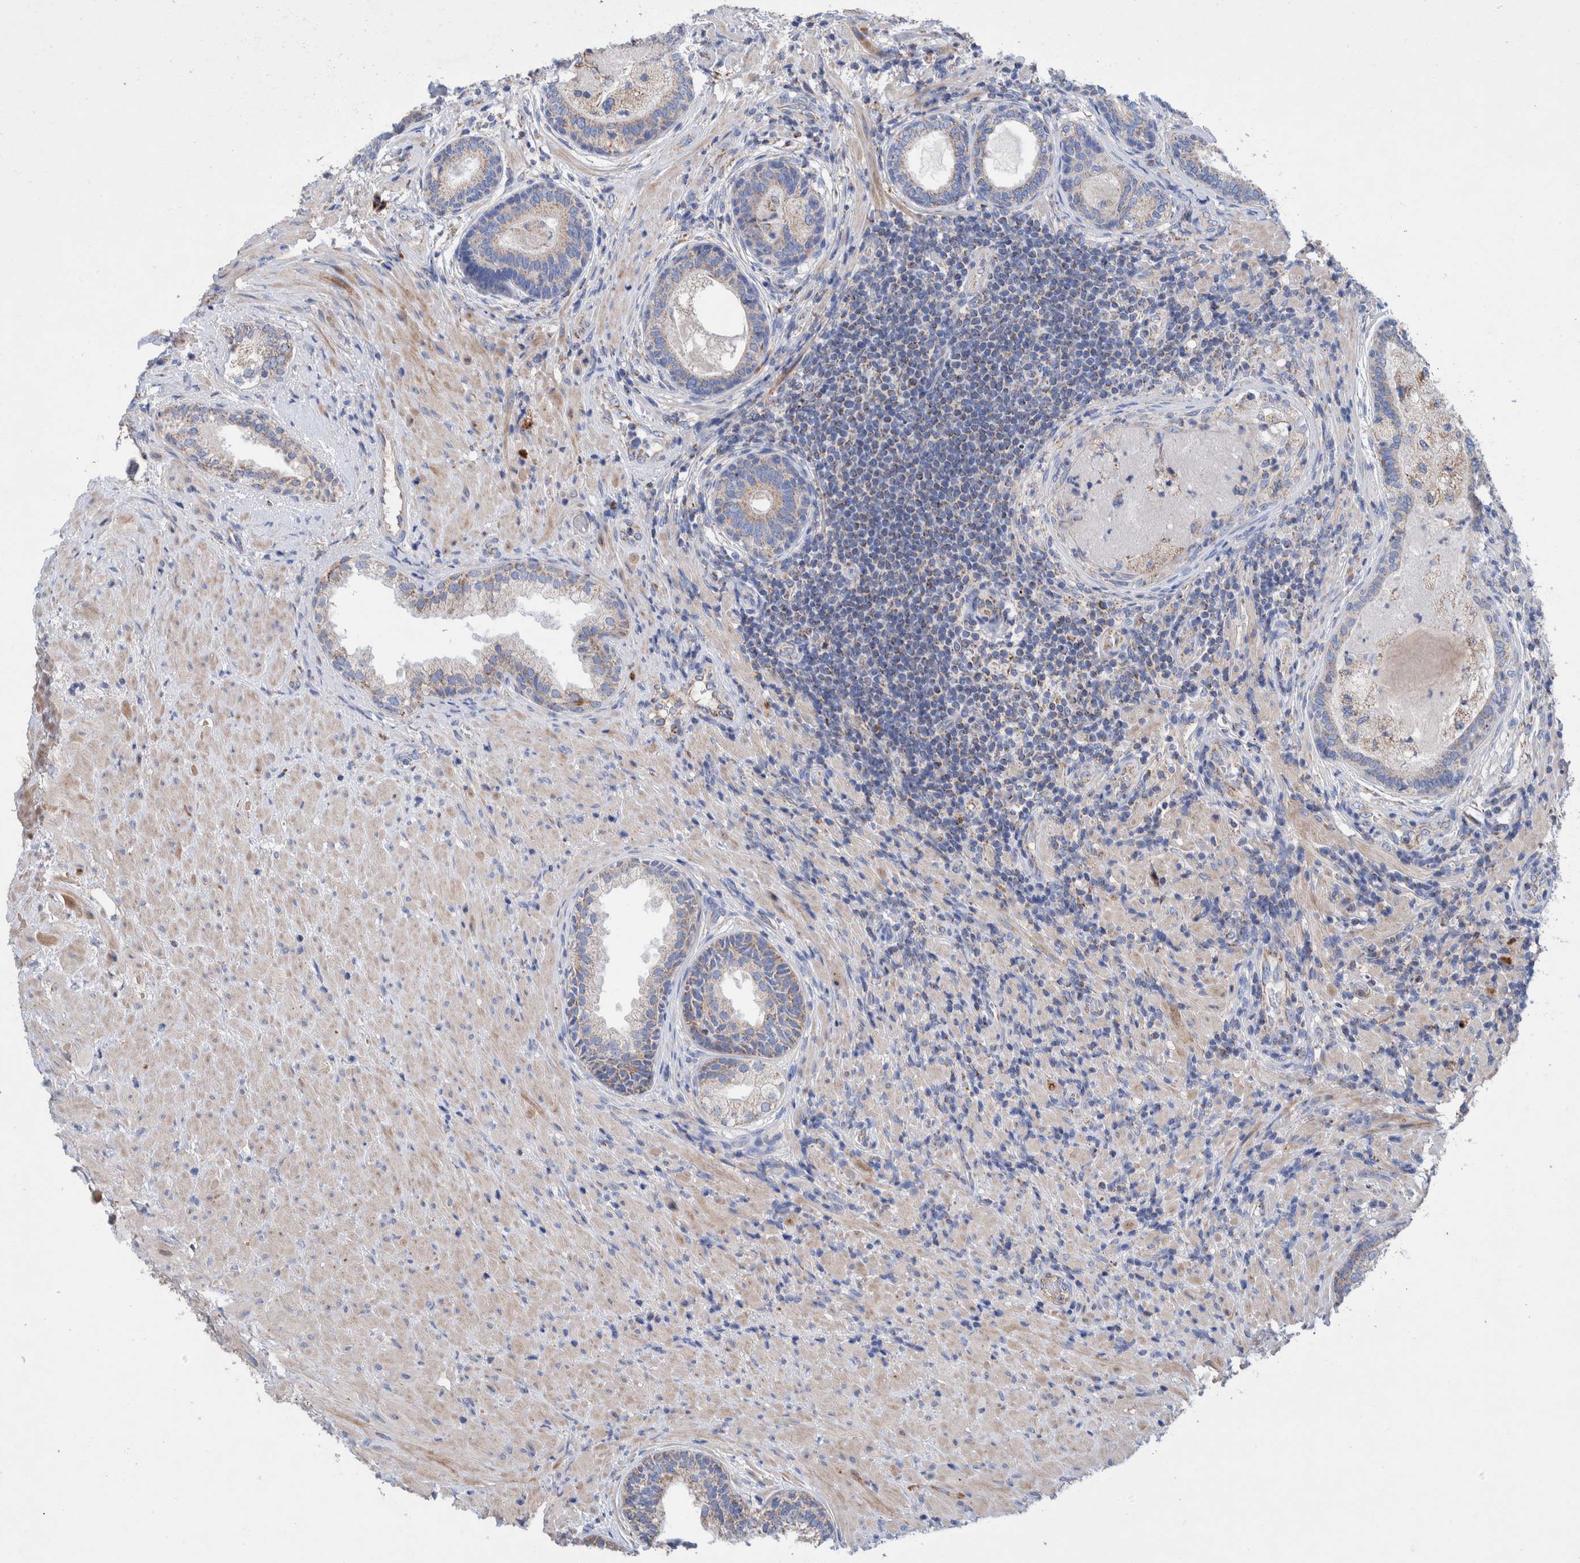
{"staining": {"intensity": "weak", "quantity": ">75%", "location": "cytoplasmic/membranous"}, "tissue": "prostate", "cell_type": "Glandular cells", "image_type": "normal", "snomed": [{"axis": "morphology", "description": "Normal tissue, NOS"}, {"axis": "topography", "description": "Prostate"}], "caption": "A photomicrograph of human prostate stained for a protein exhibits weak cytoplasmic/membranous brown staining in glandular cells.", "gene": "DECR1", "patient": {"sex": "male", "age": 76}}